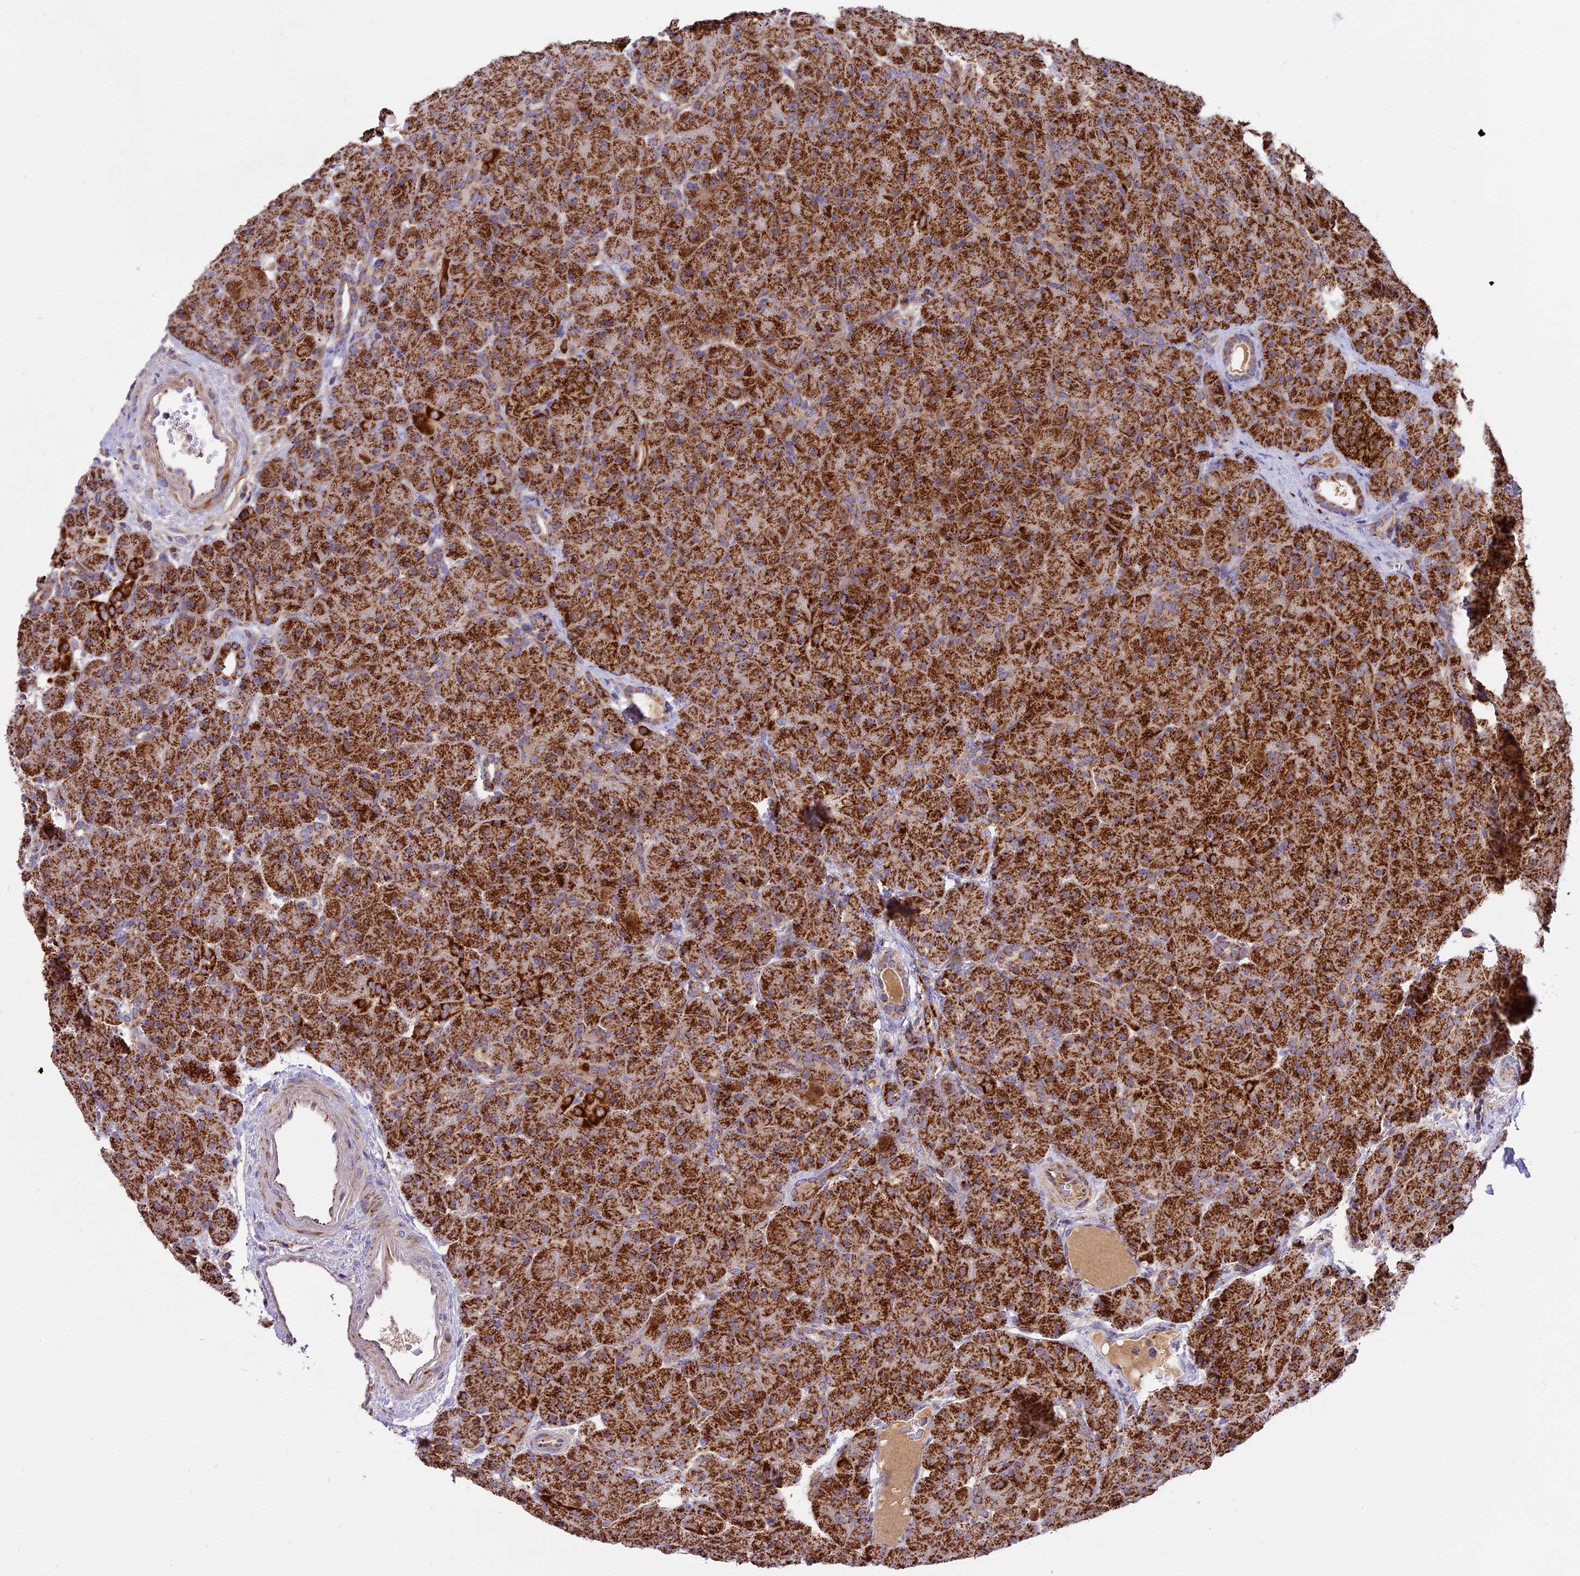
{"staining": {"intensity": "strong", "quantity": ">75%", "location": "cytoplasmic/membranous"}, "tissue": "pancreas", "cell_type": "Exocrine glandular cells", "image_type": "normal", "snomed": [{"axis": "morphology", "description": "Normal tissue, NOS"}, {"axis": "topography", "description": "Pancreas"}], "caption": "This photomicrograph displays unremarkable pancreas stained with immunohistochemistry (IHC) to label a protein in brown. The cytoplasmic/membranous of exocrine glandular cells show strong positivity for the protein. Nuclei are counter-stained blue.", "gene": "COX17", "patient": {"sex": "male", "age": 66}}